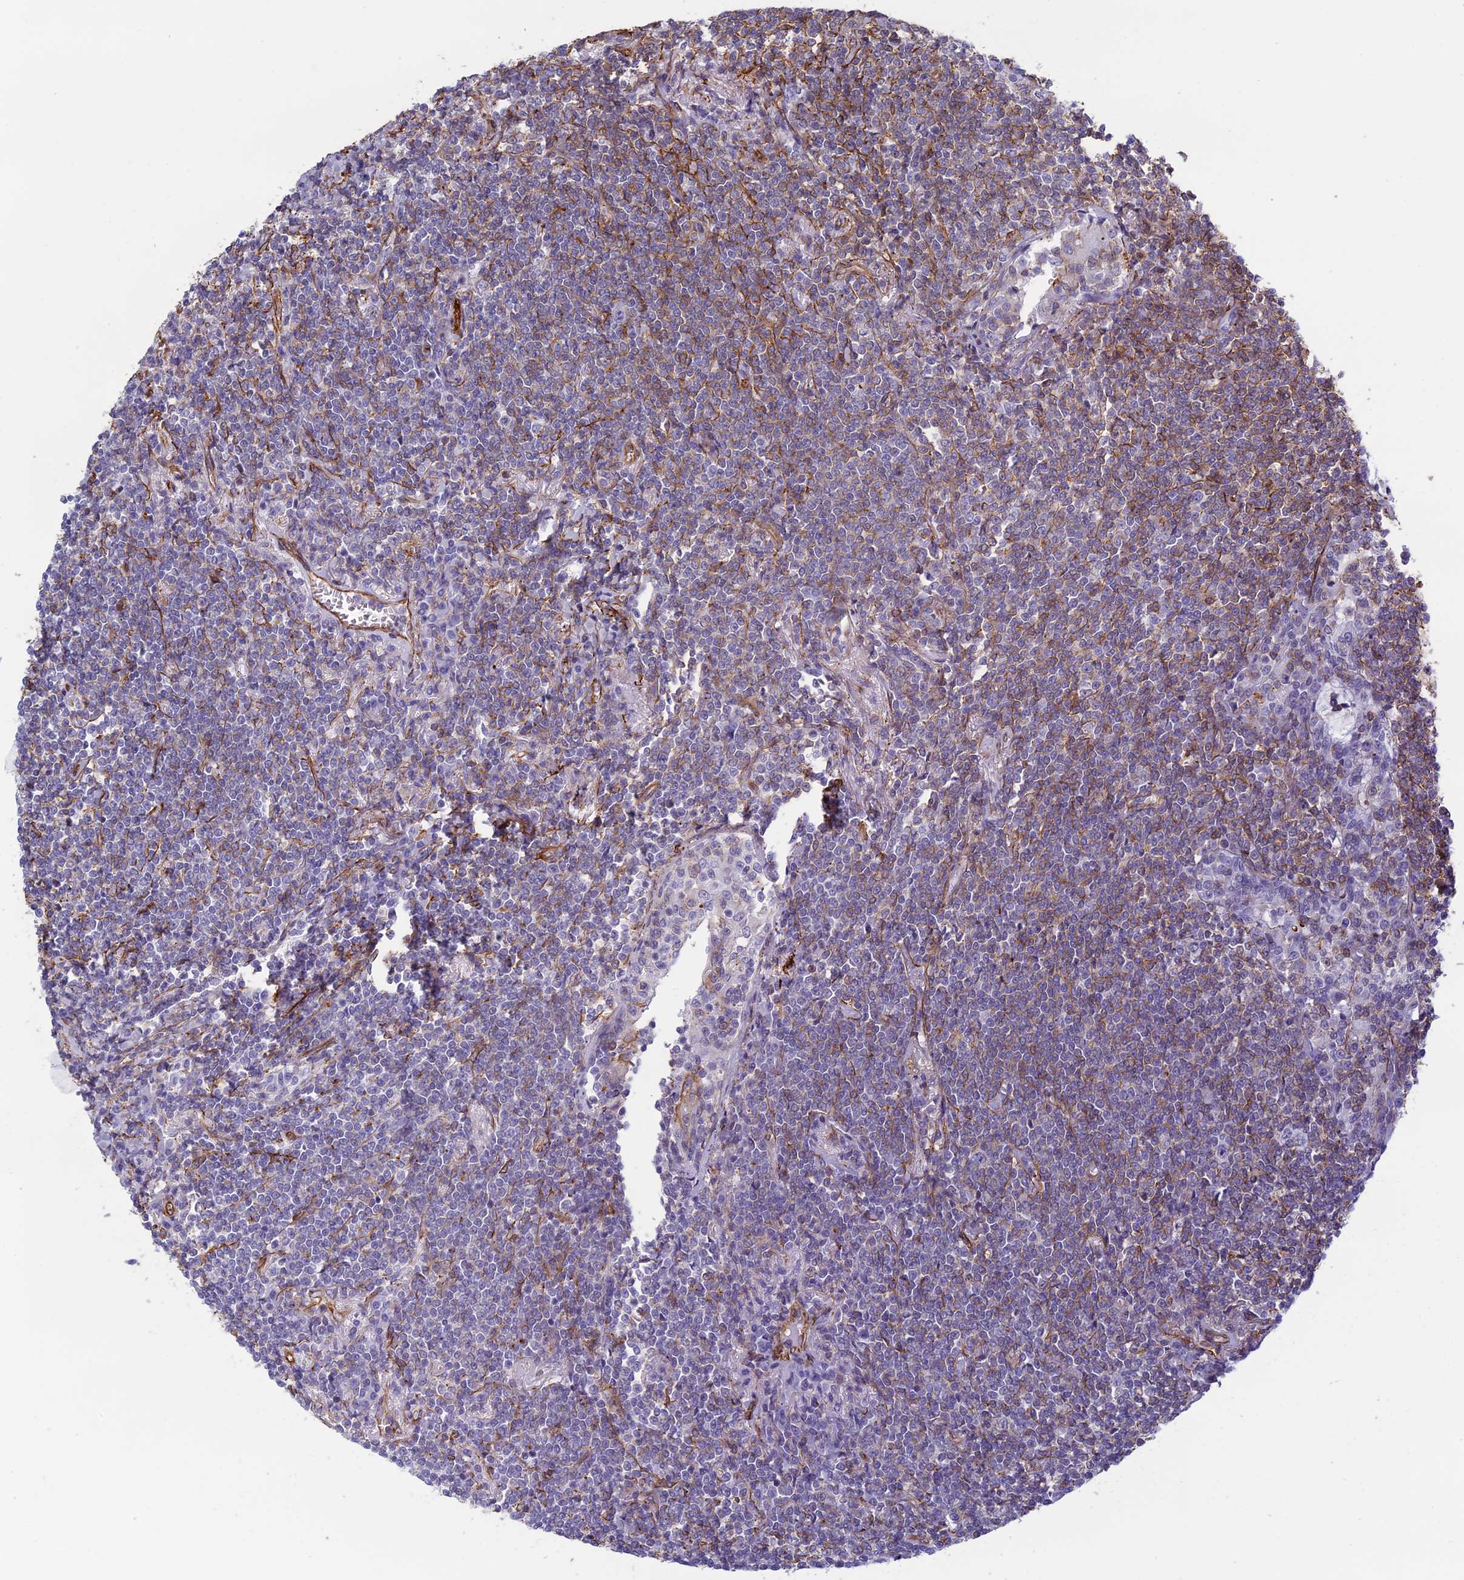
{"staining": {"intensity": "moderate", "quantity": "<25%", "location": "cytoplasmic/membranous"}, "tissue": "lymphoma", "cell_type": "Tumor cells", "image_type": "cancer", "snomed": [{"axis": "morphology", "description": "Malignant lymphoma, non-Hodgkin's type, Low grade"}, {"axis": "topography", "description": "Lung"}], "caption": "Immunohistochemistry micrograph of neoplastic tissue: human malignant lymphoma, non-Hodgkin's type (low-grade) stained using IHC reveals low levels of moderate protein expression localized specifically in the cytoplasmic/membranous of tumor cells, appearing as a cytoplasmic/membranous brown color.", "gene": "ANGPTL2", "patient": {"sex": "female", "age": 71}}